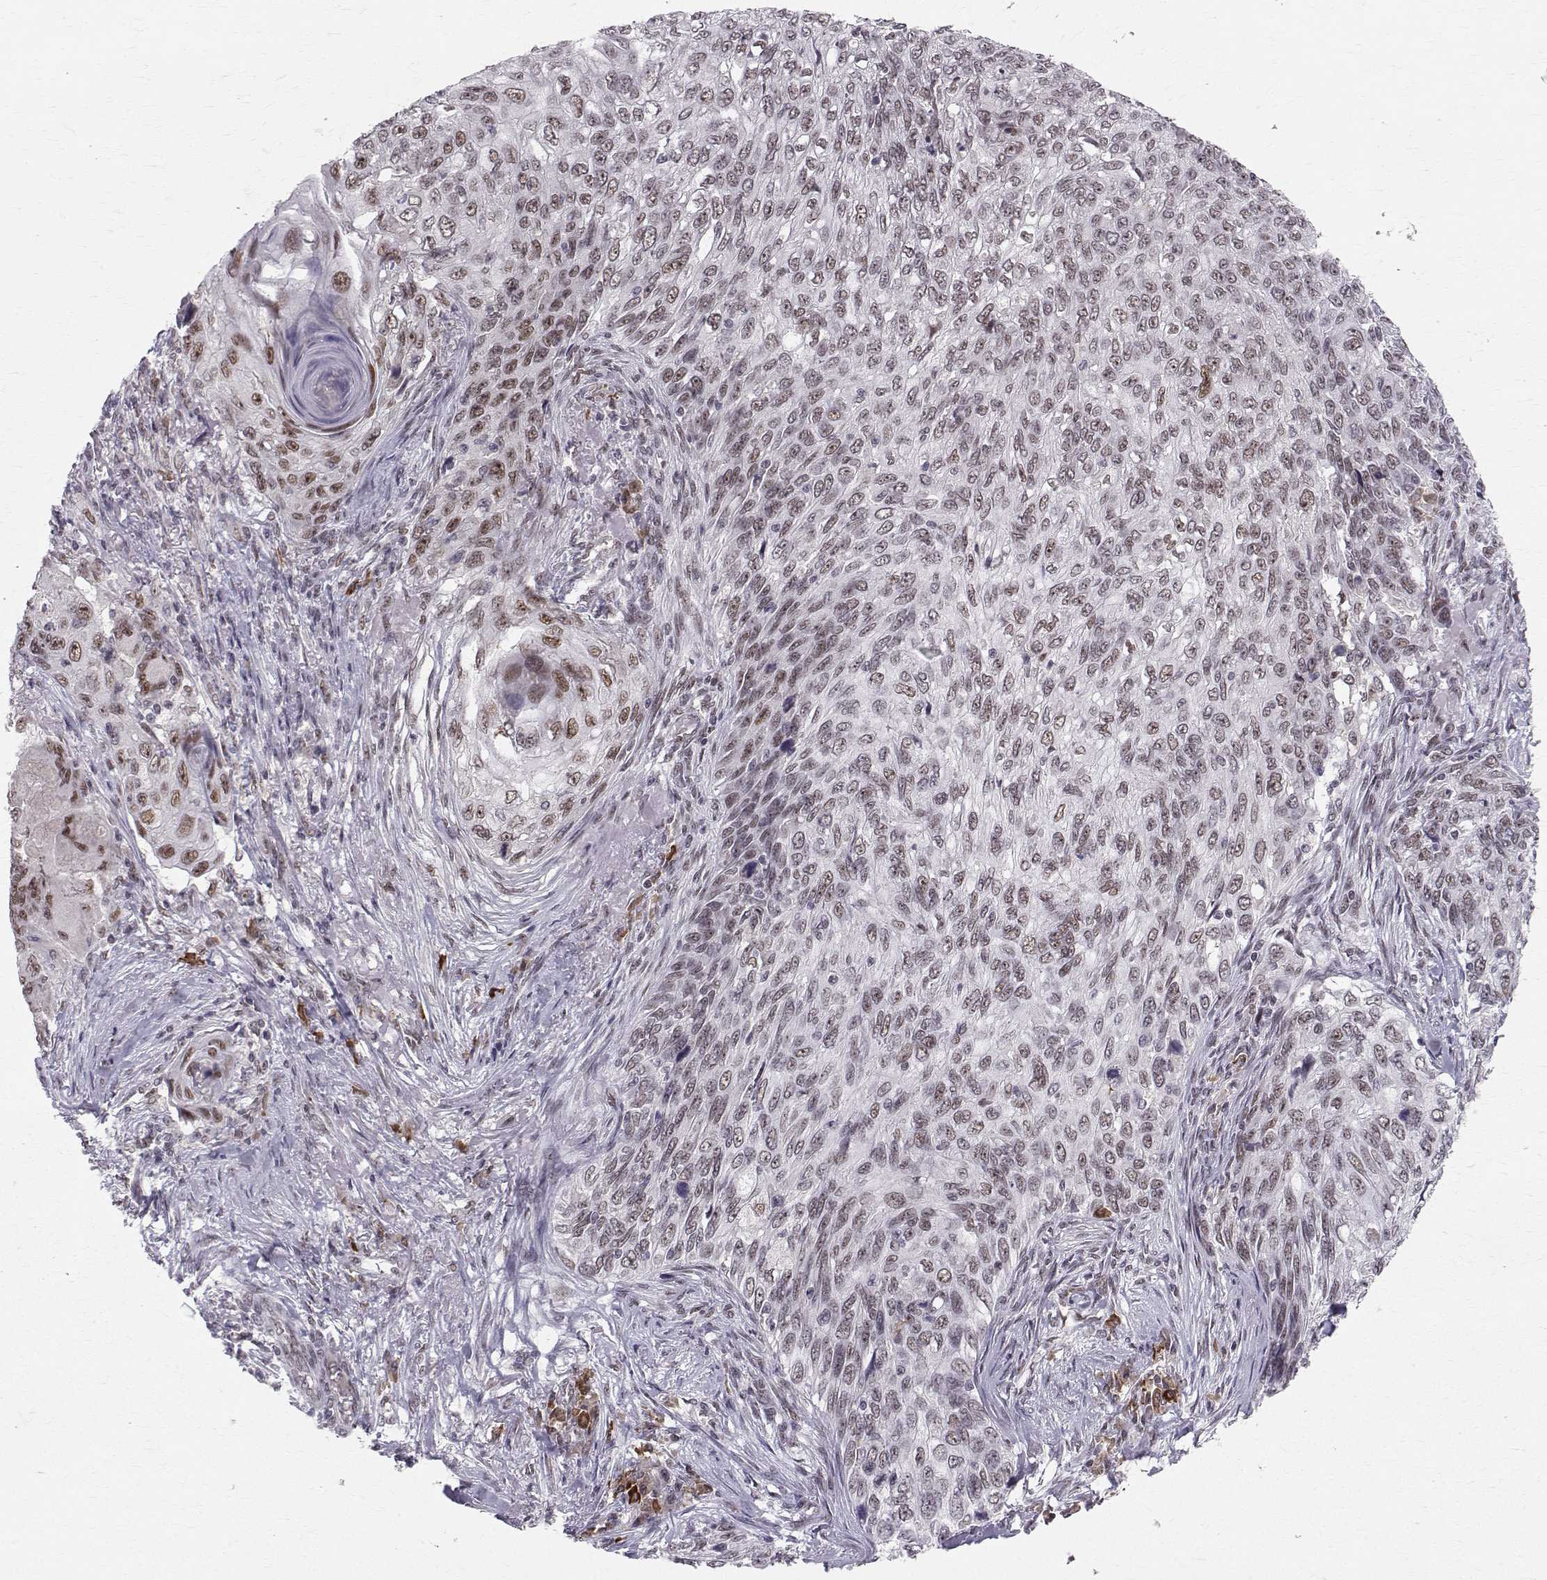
{"staining": {"intensity": "moderate", "quantity": "<25%", "location": "nuclear"}, "tissue": "skin cancer", "cell_type": "Tumor cells", "image_type": "cancer", "snomed": [{"axis": "morphology", "description": "Squamous cell carcinoma, NOS"}, {"axis": "topography", "description": "Skin"}], "caption": "A micrograph of skin squamous cell carcinoma stained for a protein exhibits moderate nuclear brown staining in tumor cells.", "gene": "RPP38", "patient": {"sex": "male", "age": 92}}